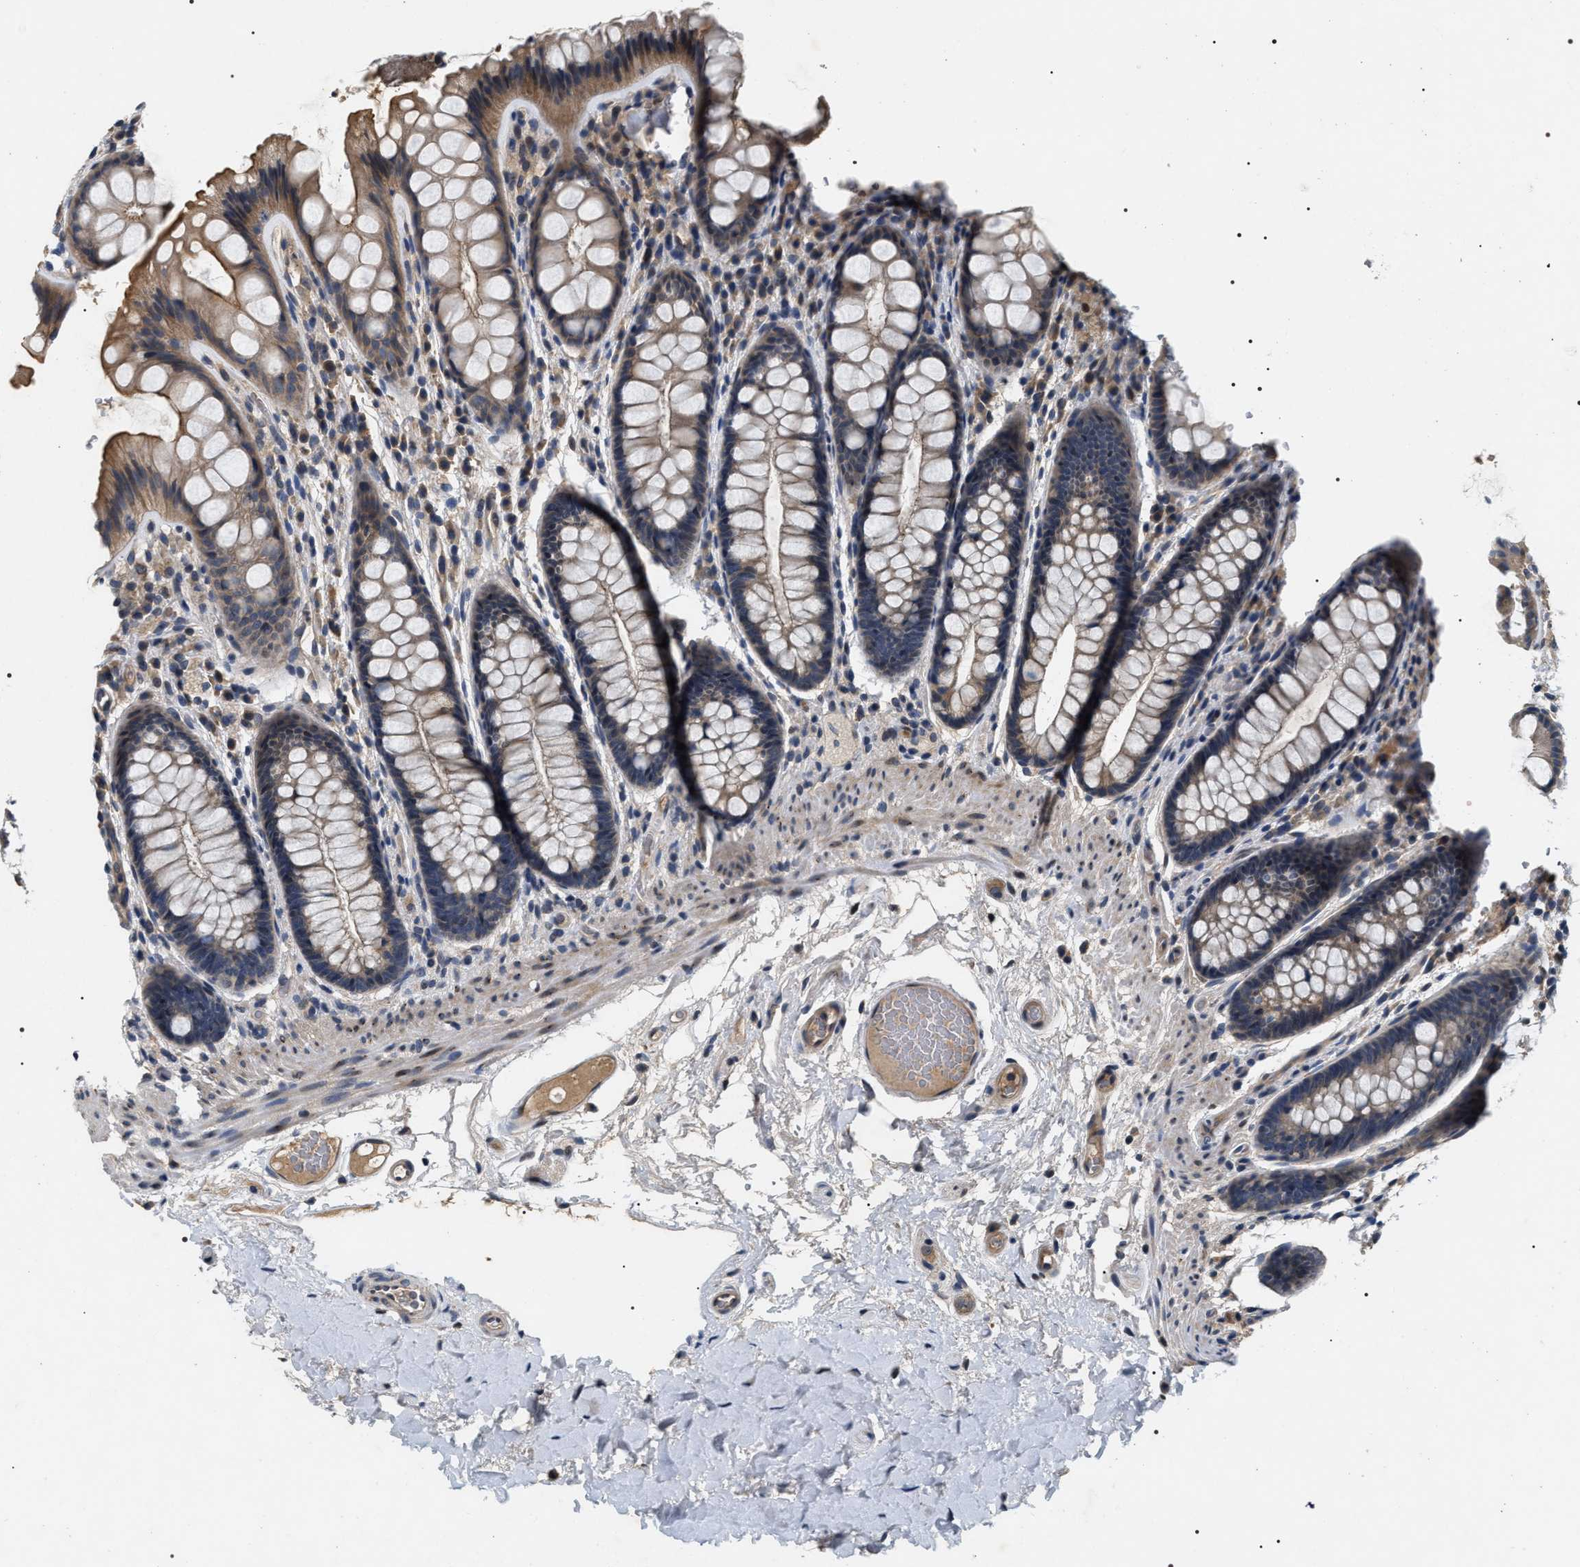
{"staining": {"intensity": "weak", "quantity": "25%-75%", "location": "cytoplasmic/membranous"}, "tissue": "colon", "cell_type": "Endothelial cells", "image_type": "normal", "snomed": [{"axis": "morphology", "description": "Normal tissue, NOS"}, {"axis": "topography", "description": "Colon"}], "caption": "A micrograph of human colon stained for a protein displays weak cytoplasmic/membranous brown staining in endothelial cells.", "gene": "IFT81", "patient": {"sex": "female", "age": 56}}